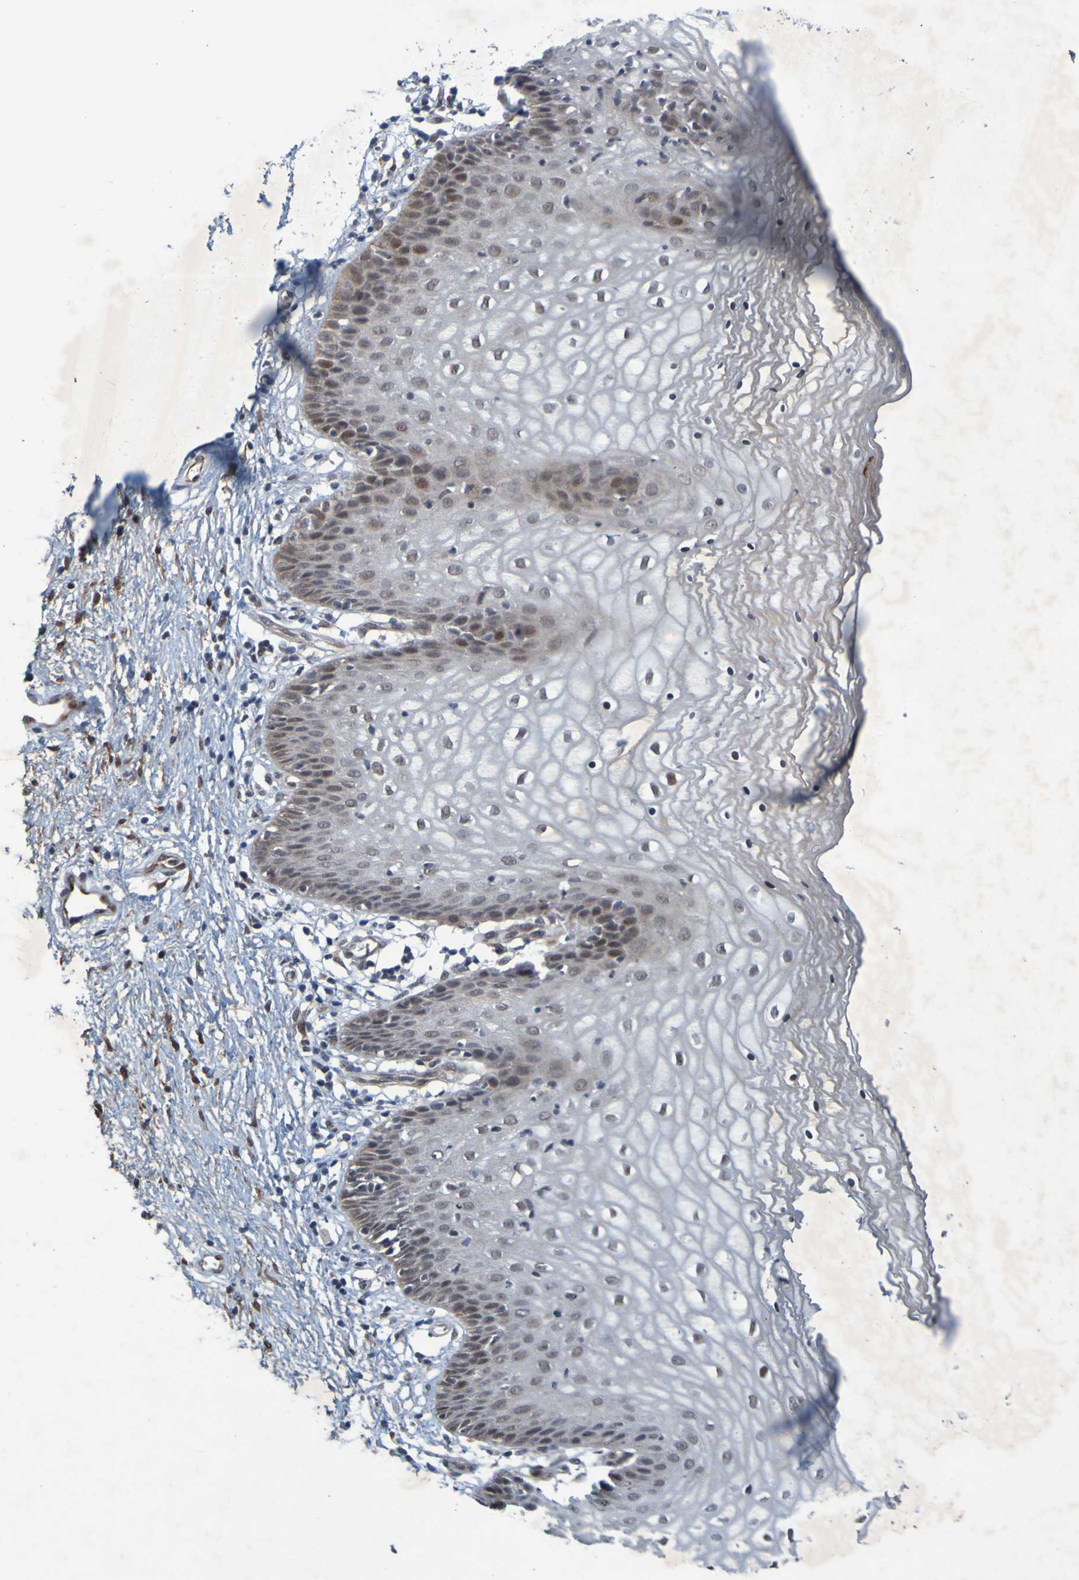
{"staining": {"intensity": "weak", "quantity": "25%-75%", "location": "cytoplasmic/membranous,nuclear"}, "tissue": "vagina", "cell_type": "Squamous epithelial cells", "image_type": "normal", "snomed": [{"axis": "morphology", "description": "Normal tissue, NOS"}, {"axis": "topography", "description": "Vagina"}], "caption": "A brown stain labels weak cytoplasmic/membranous,nuclear positivity of a protein in squamous epithelial cells of benign human vagina. Immunohistochemistry stains the protein in brown and the nuclei are stained blue.", "gene": "MCPH1", "patient": {"sex": "female", "age": 34}}